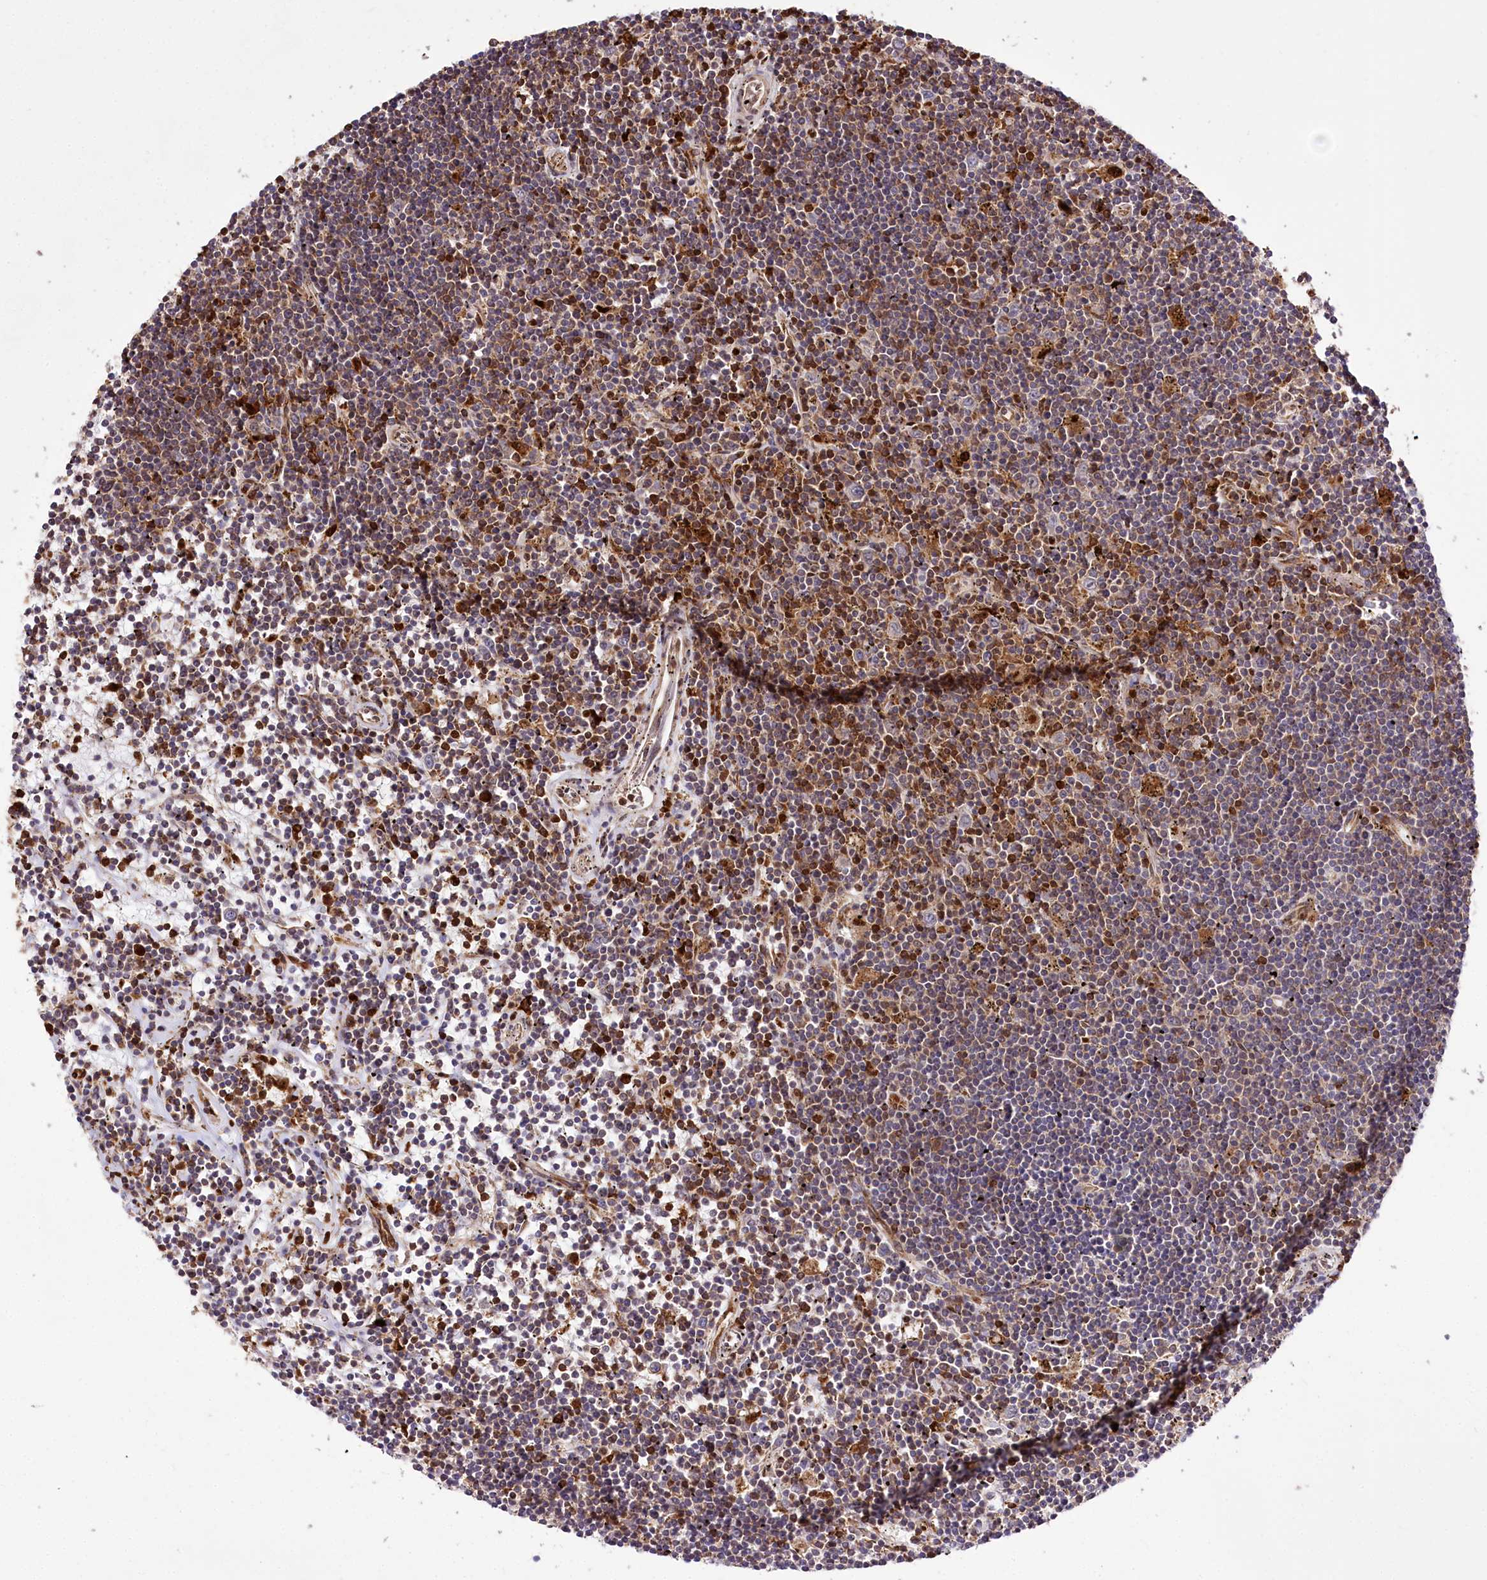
{"staining": {"intensity": "moderate", "quantity": "<25%", "location": "nuclear"}, "tissue": "lymphoma", "cell_type": "Tumor cells", "image_type": "cancer", "snomed": [{"axis": "morphology", "description": "Malignant lymphoma, non-Hodgkin's type, Low grade"}, {"axis": "topography", "description": "Spleen"}], "caption": "Immunohistochemical staining of human low-grade malignant lymphoma, non-Hodgkin's type shows moderate nuclear protein positivity in about <25% of tumor cells.", "gene": "FIGN", "patient": {"sex": "male", "age": 76}}